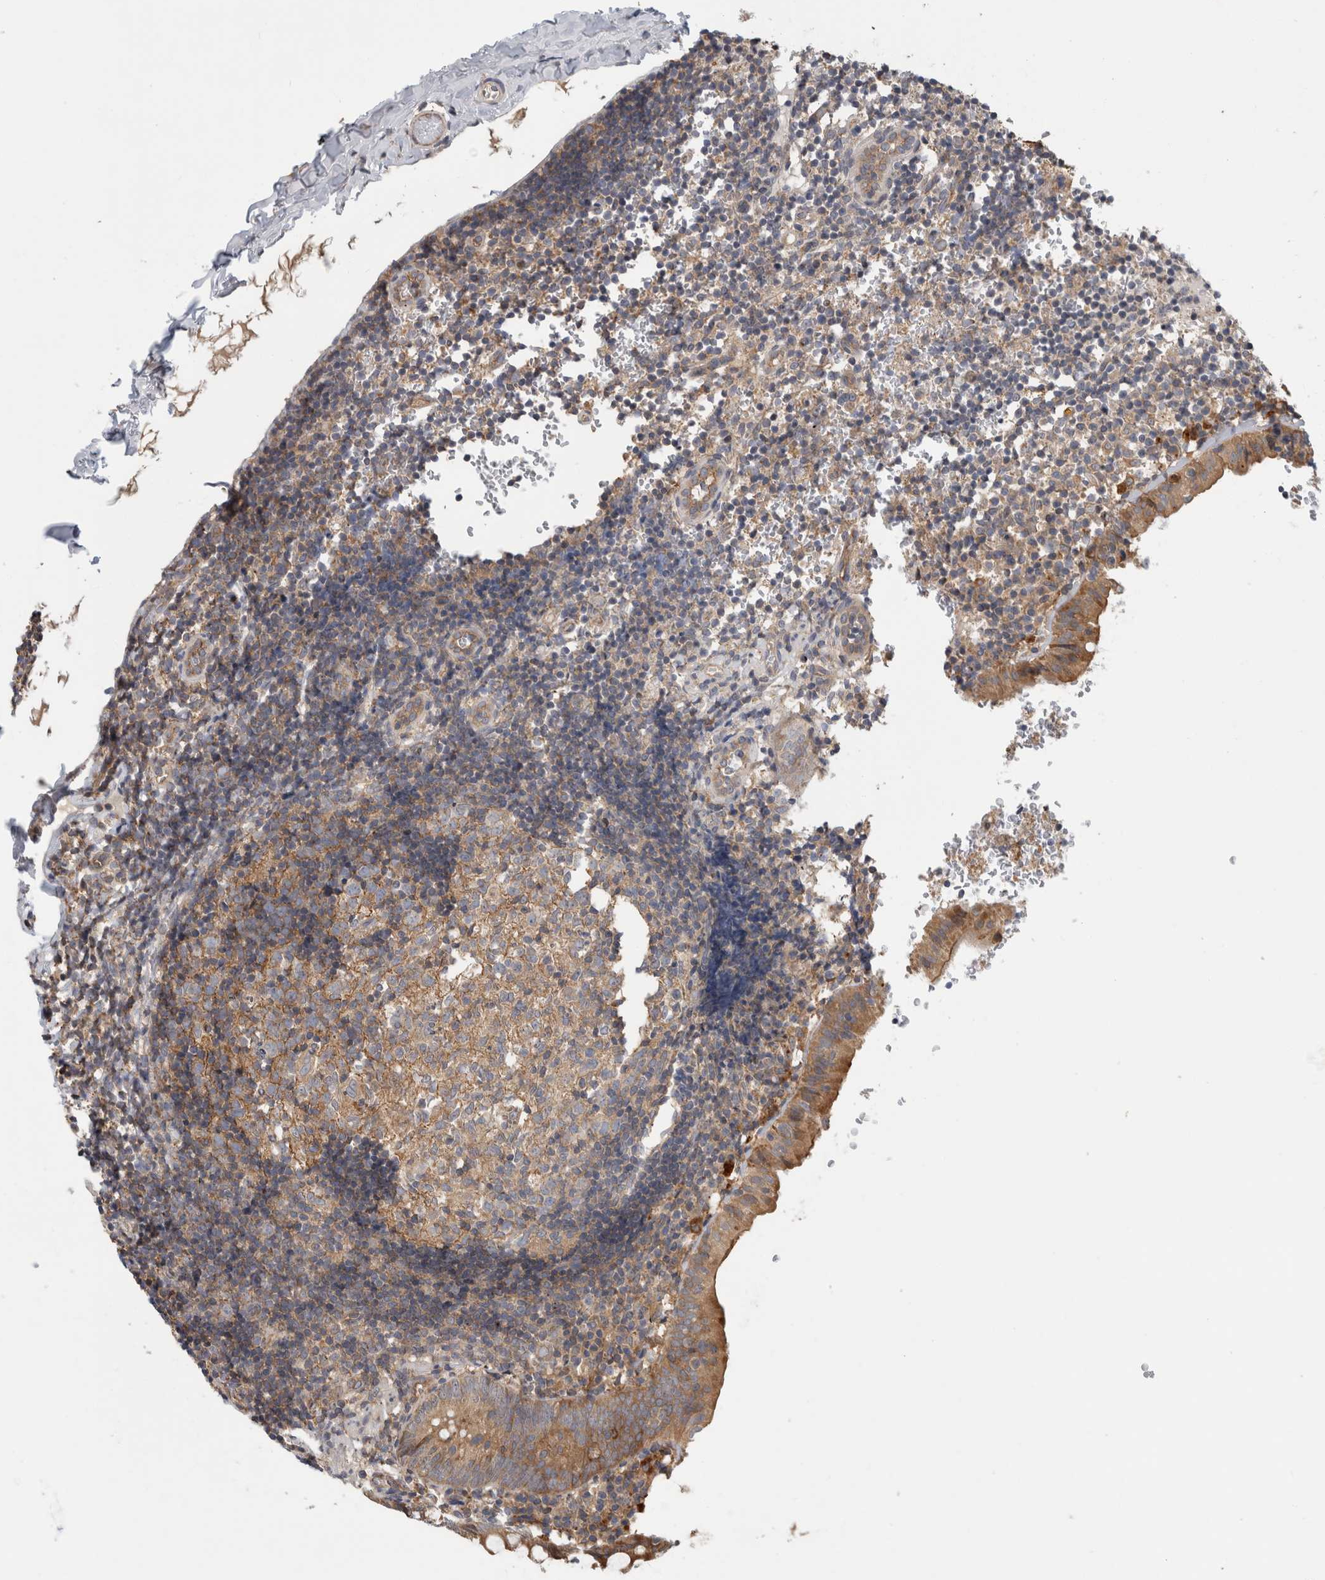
{"staining": {"intensity": "moderate", "quantity": ">75%", "location": "cytoplasmic/membranous"}, "tissue": "appendix", "cell_type": "Glandular cells", "image_type": "normal", "snomed": [{"axis": "morphology", "description": "Normal tissue, NOS"}, {"axis": "topography", "description": "Appendix"}], "caption": "An immunohistochemistry (IHC) photomicrograph of normal tissue is shown. Protein staining in brown shows moderate cytoplasmic/membranous positivity in appendix within glandular cells. The protein is shown in brown color, while the nuclei are stained blue.", "gene": "PARP6", "patient": {"sex": "male", "age": 8}}